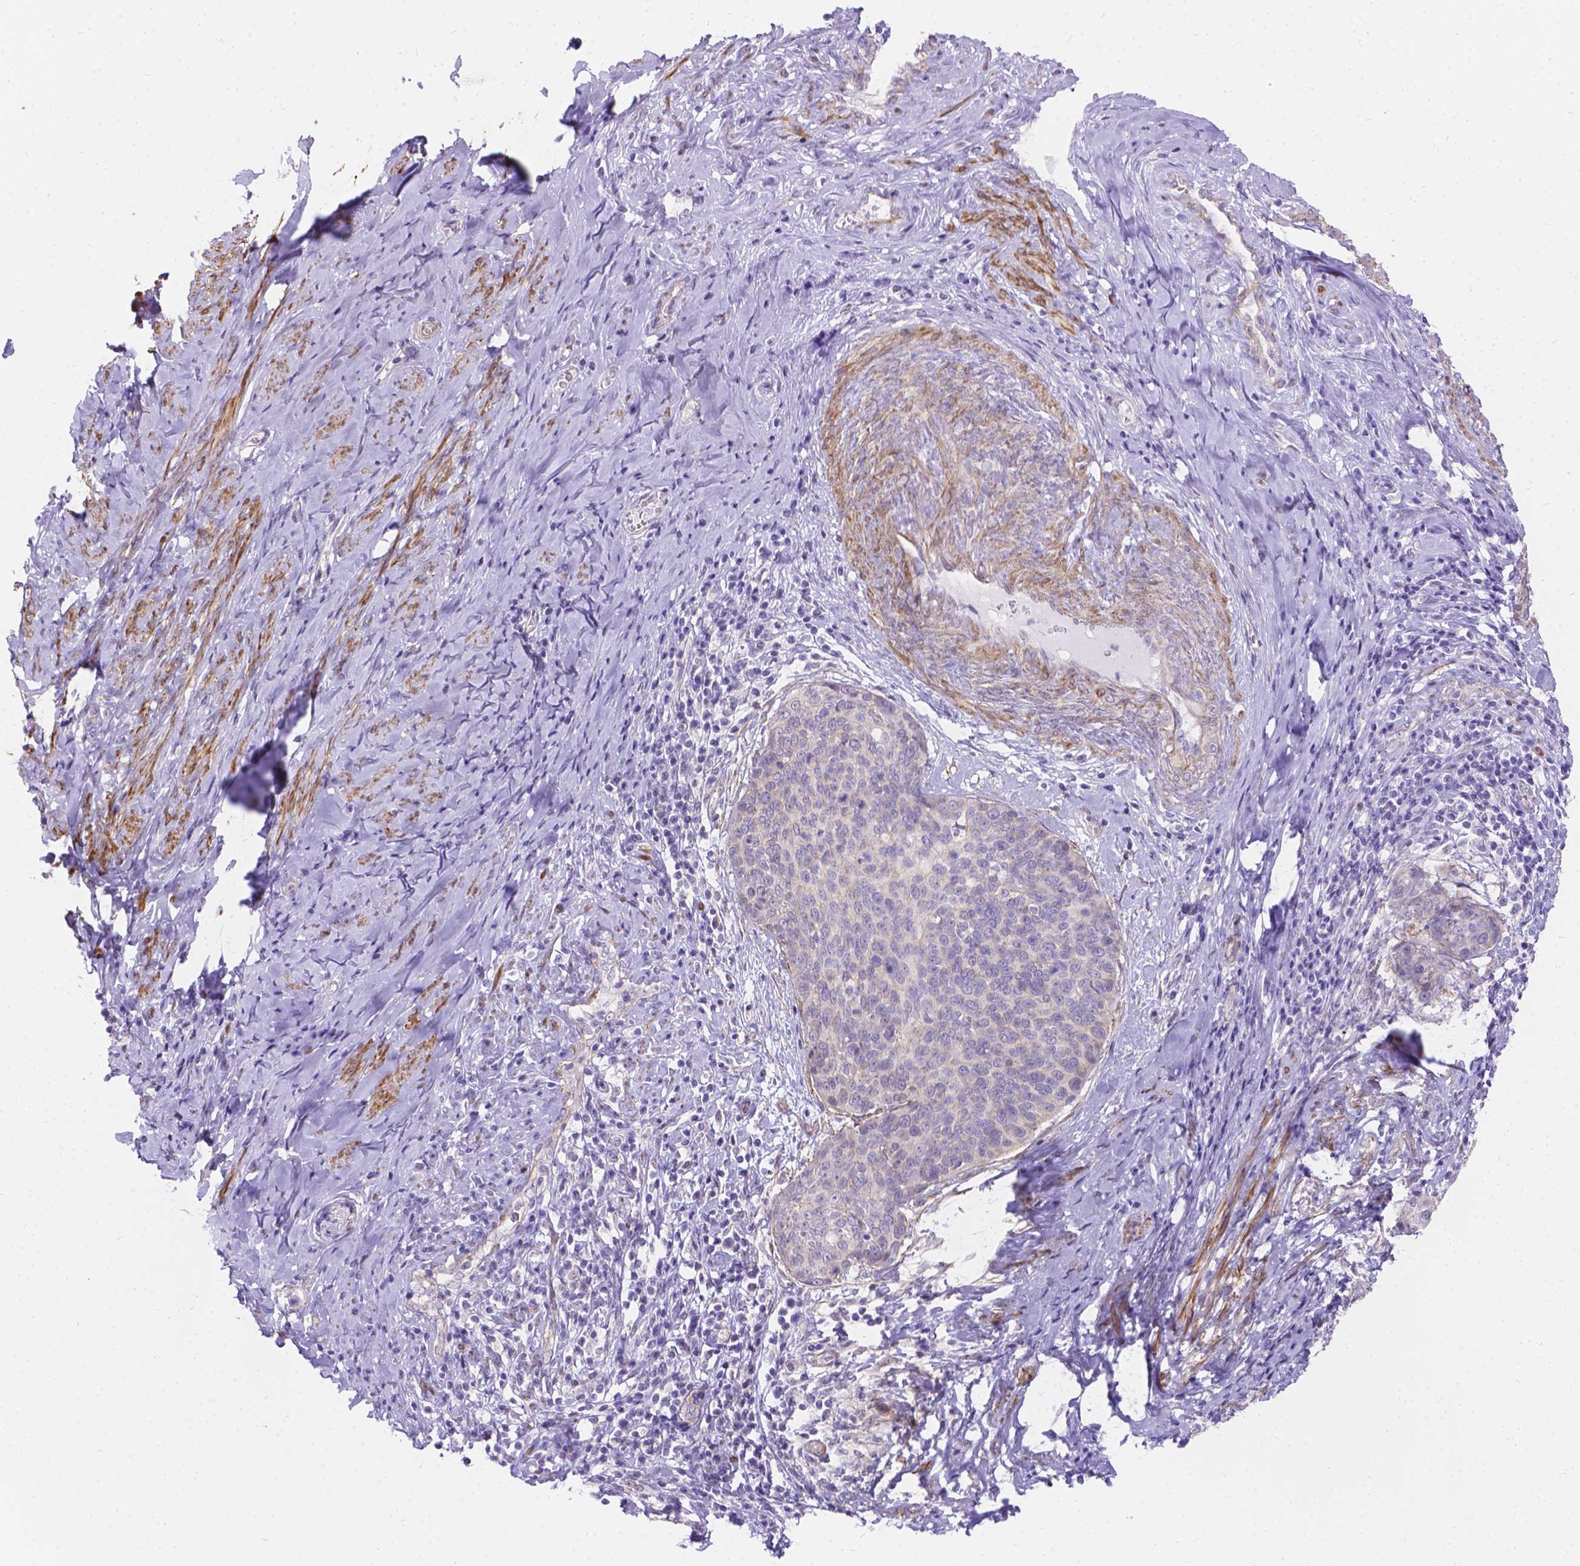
{"staining": {"intensity": "negative", "quantity": "none", "location": "none"}, "tissue": "cervical cancer", "cell_type": "Tumor cells", "image_type": "cancer", "snomed": [{"axis": "morphology", "description": "Squamous cell carcinoma, NOS"}, {"axis": "topography", "description": "Cervix"}], "caption": "DAB immunohistochemical staining of human cervical cancer (squamous cell carcinoma) exhibits no significant positivity in tumor cells. (Stains: DAB immunohistochemistry with hematoxylin counter stain, Microscopy: brightfield microscopy at high magnification).", "gene": "PALS1", "patient": {"sex": "female", "age": 69}}